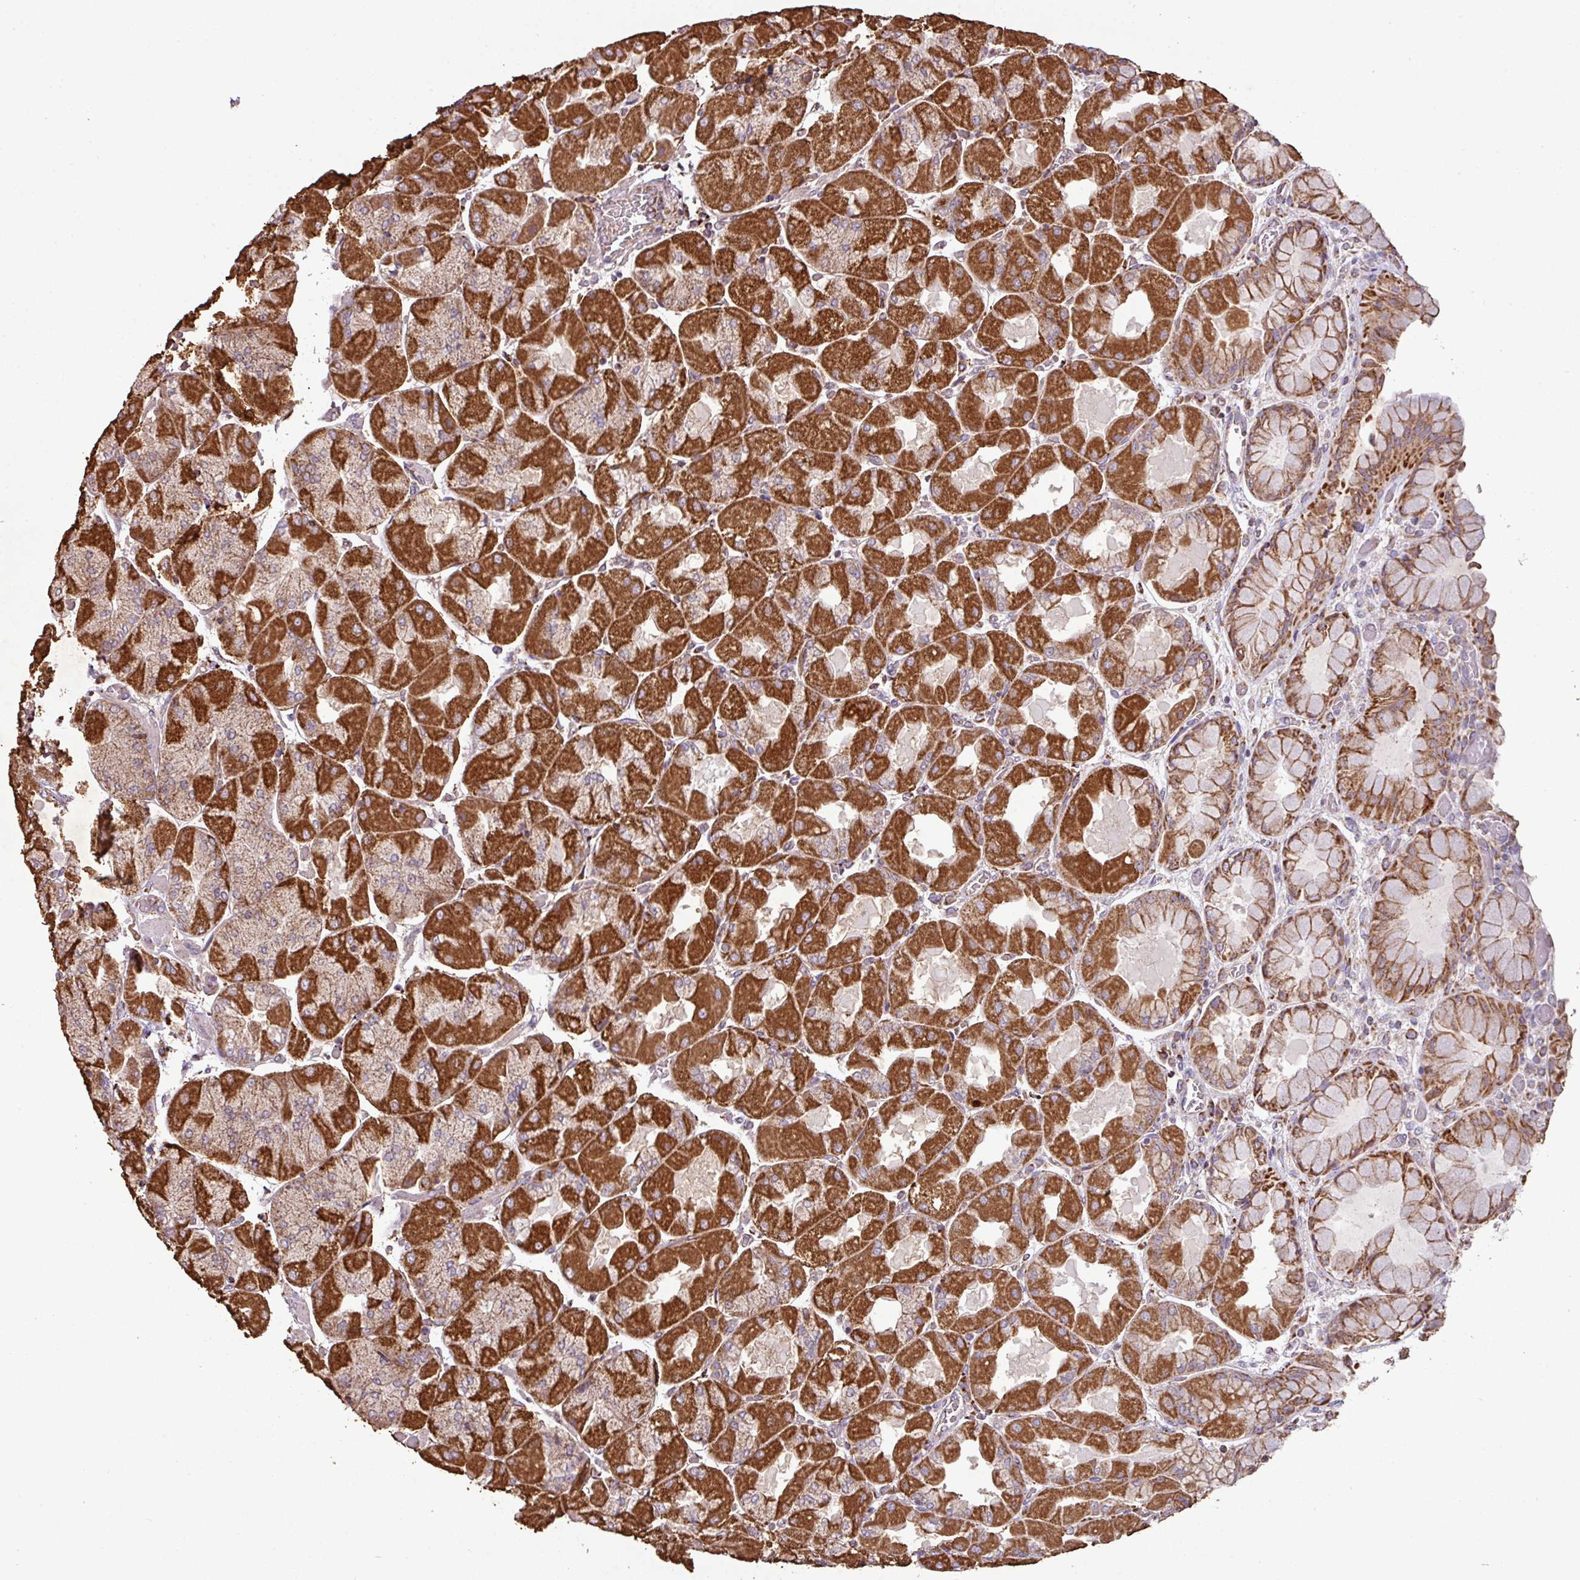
{"staining": {"intensity": "strong", "quantity": ">75%", "location": "cytoplasmic/membranous"}, "tissue": "stomach", "cell_type": "Glandular cells", "image_type": "normal", "snomed": [{"axis": "morphology", "description": "Normal tissue, NOS"}, {"axis": "topography", "description": "Stomach"}], "caption": "High-magnification brightfield microscopy of unremarkable stomach stained with DAB (3,3'-diaminobenzidine) (brown) and counterstained with hematoxylin (blue). glandular cells exhibit strong cytoplasmic/membranous staining is present in about>75% of cells.", "gene": "ENSG00000260170", "patient": {"sex": "female", "age": 61}}